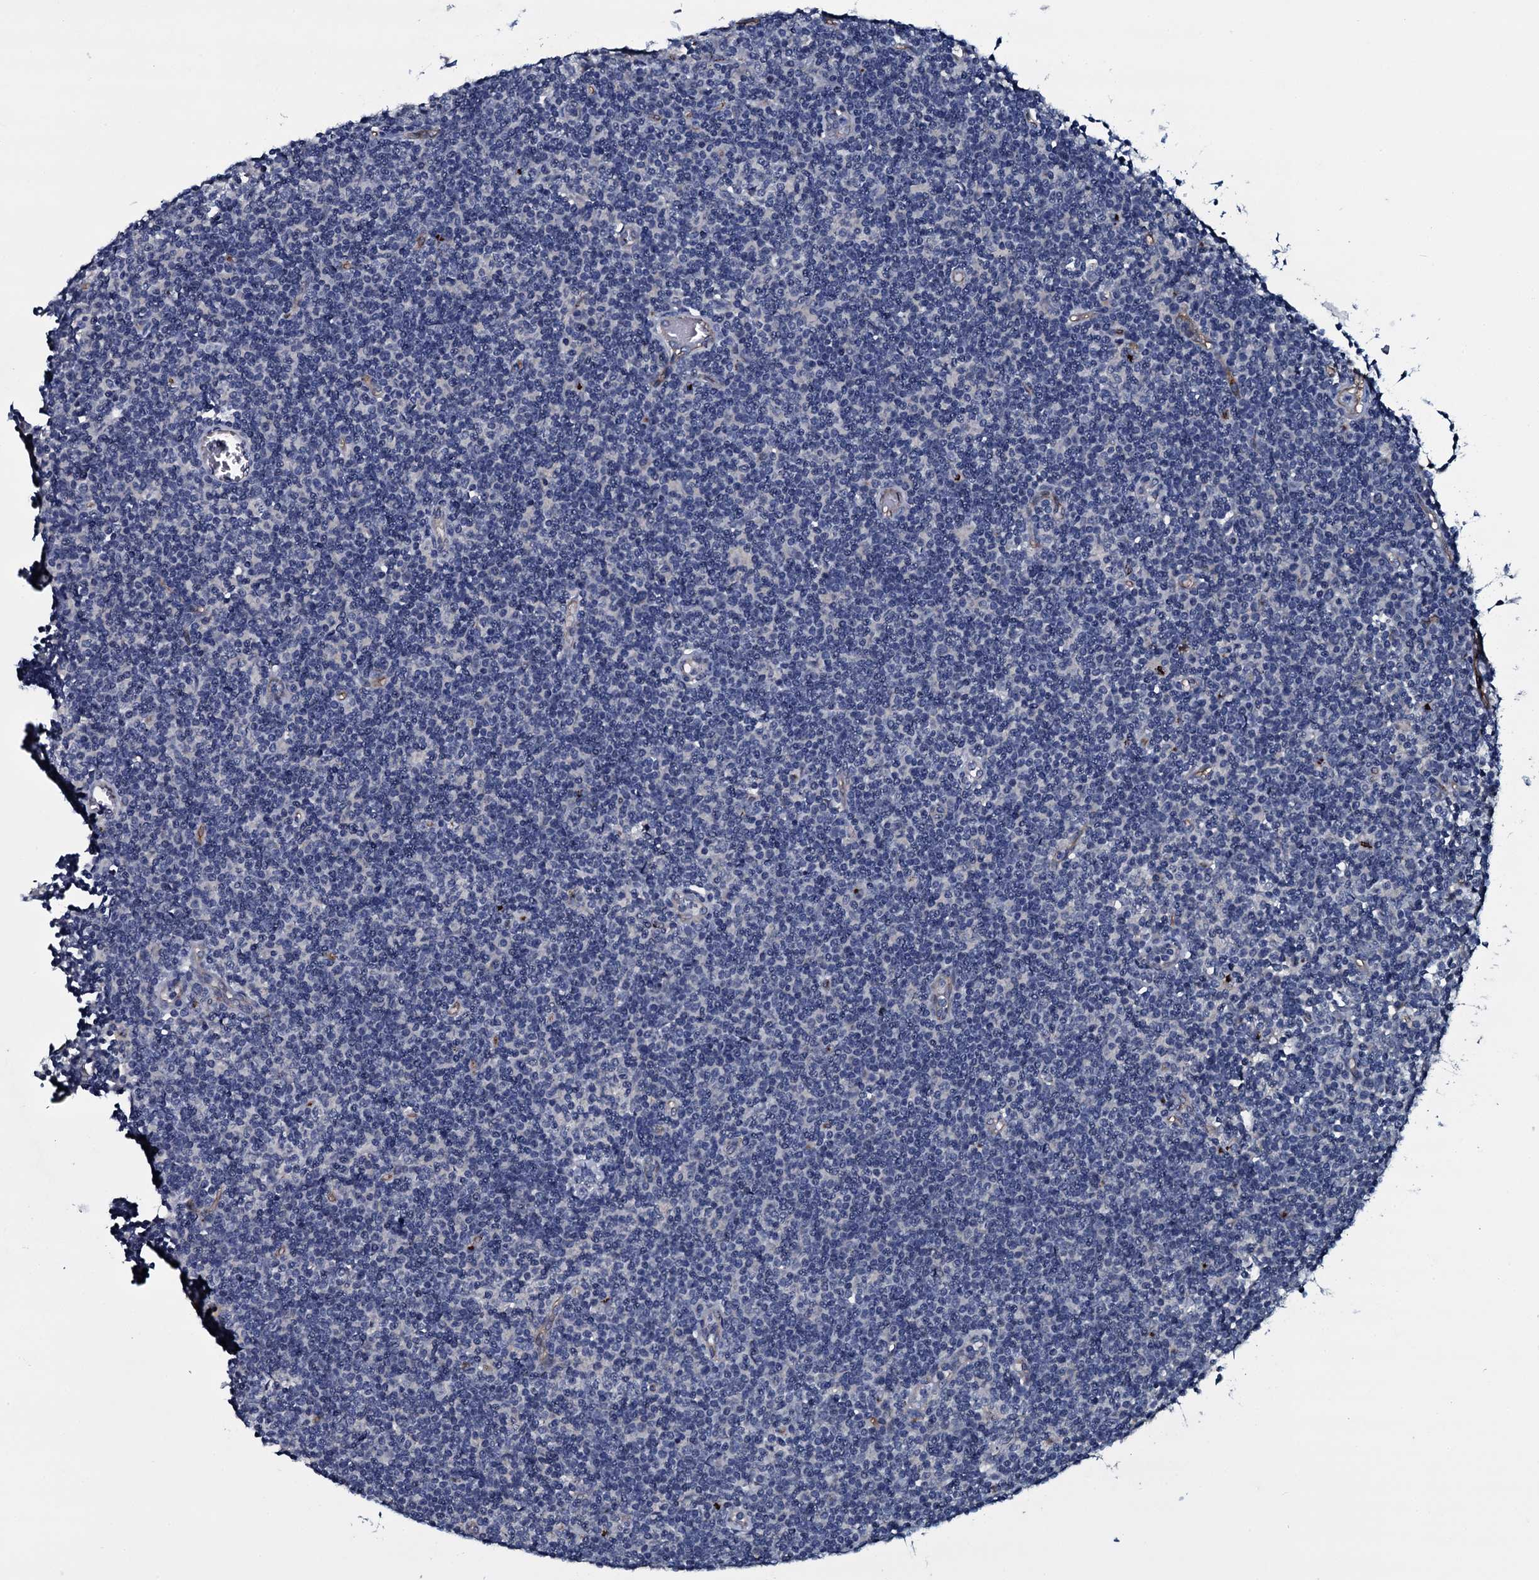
{"staining": {"intensity": "negative", "quantity": "none", "location": "none"}, "tissue": "lymph node", "cell_type": "Germinal center cells", "image_type": "normal", "snomed": [{"axis": "morphology", "description": "Normal tissue, NOS"}, {"axis": "topography", "description": "Lymph node"}], "caption": "There is no significant positivity in germinal center cells of lymph node.", "gene": "CLEC14A", "patient": {"sex": "female", "age": 55}}